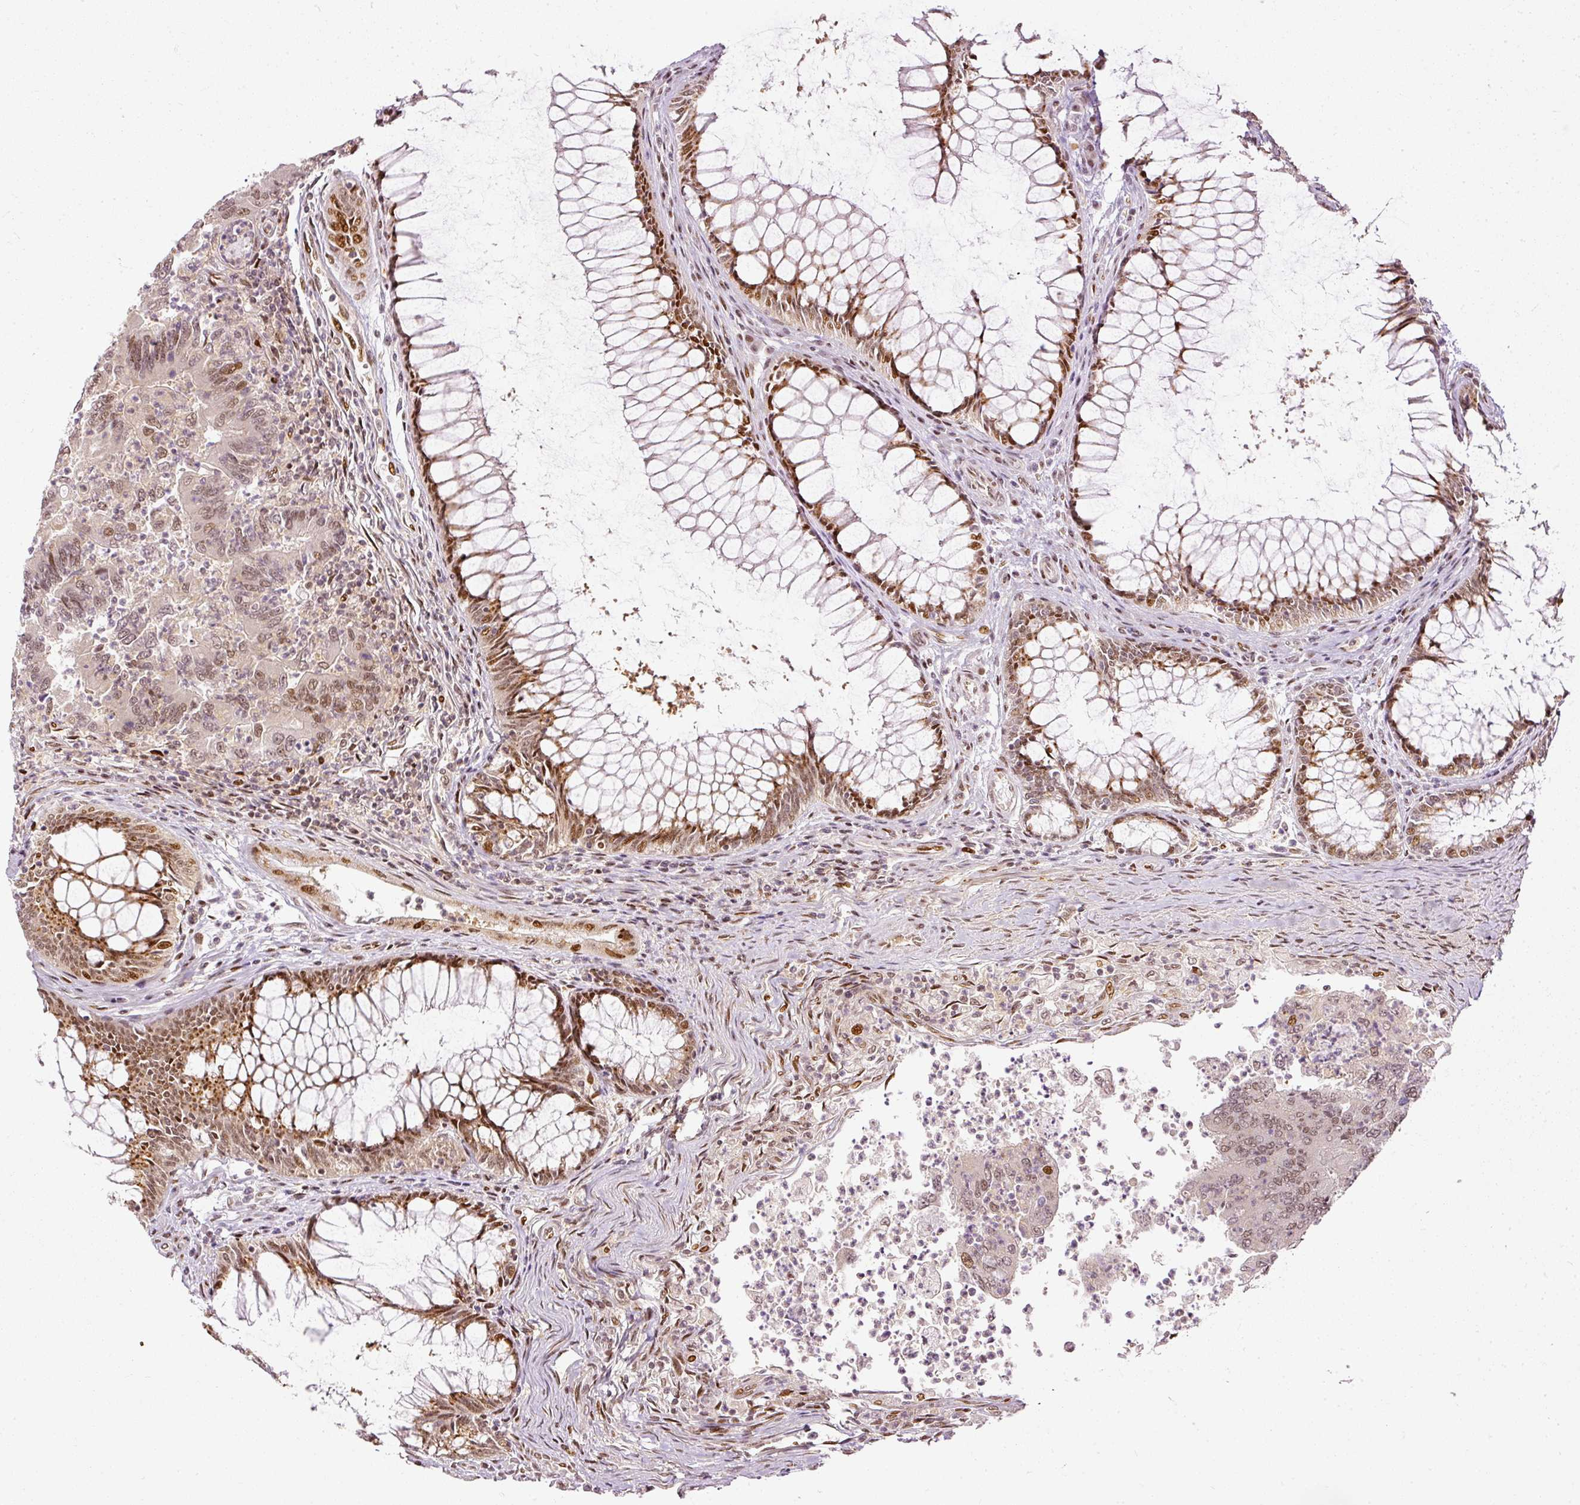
{"staining": {"intensity": "moderate", "quantity": ">75%", "location": "nuclear"}, "tissue": "colorectal cancer", "cell_type": "Tumor cells", "image_type": "cancer", "snomed": [{"axis": "morphology", "description": "Adenocarcinoma, NOS"}, {"axis": "topography", "description": "Colon"}], "caption": "Colorectal cancer (adenocarcinoma) was stained to show a protein in brown. There is medium levels of moderate nuclear positivity in about >75% of tumor cells.", "gene": "ZNF778", "patient": {"sex": "female", "age": 67}}